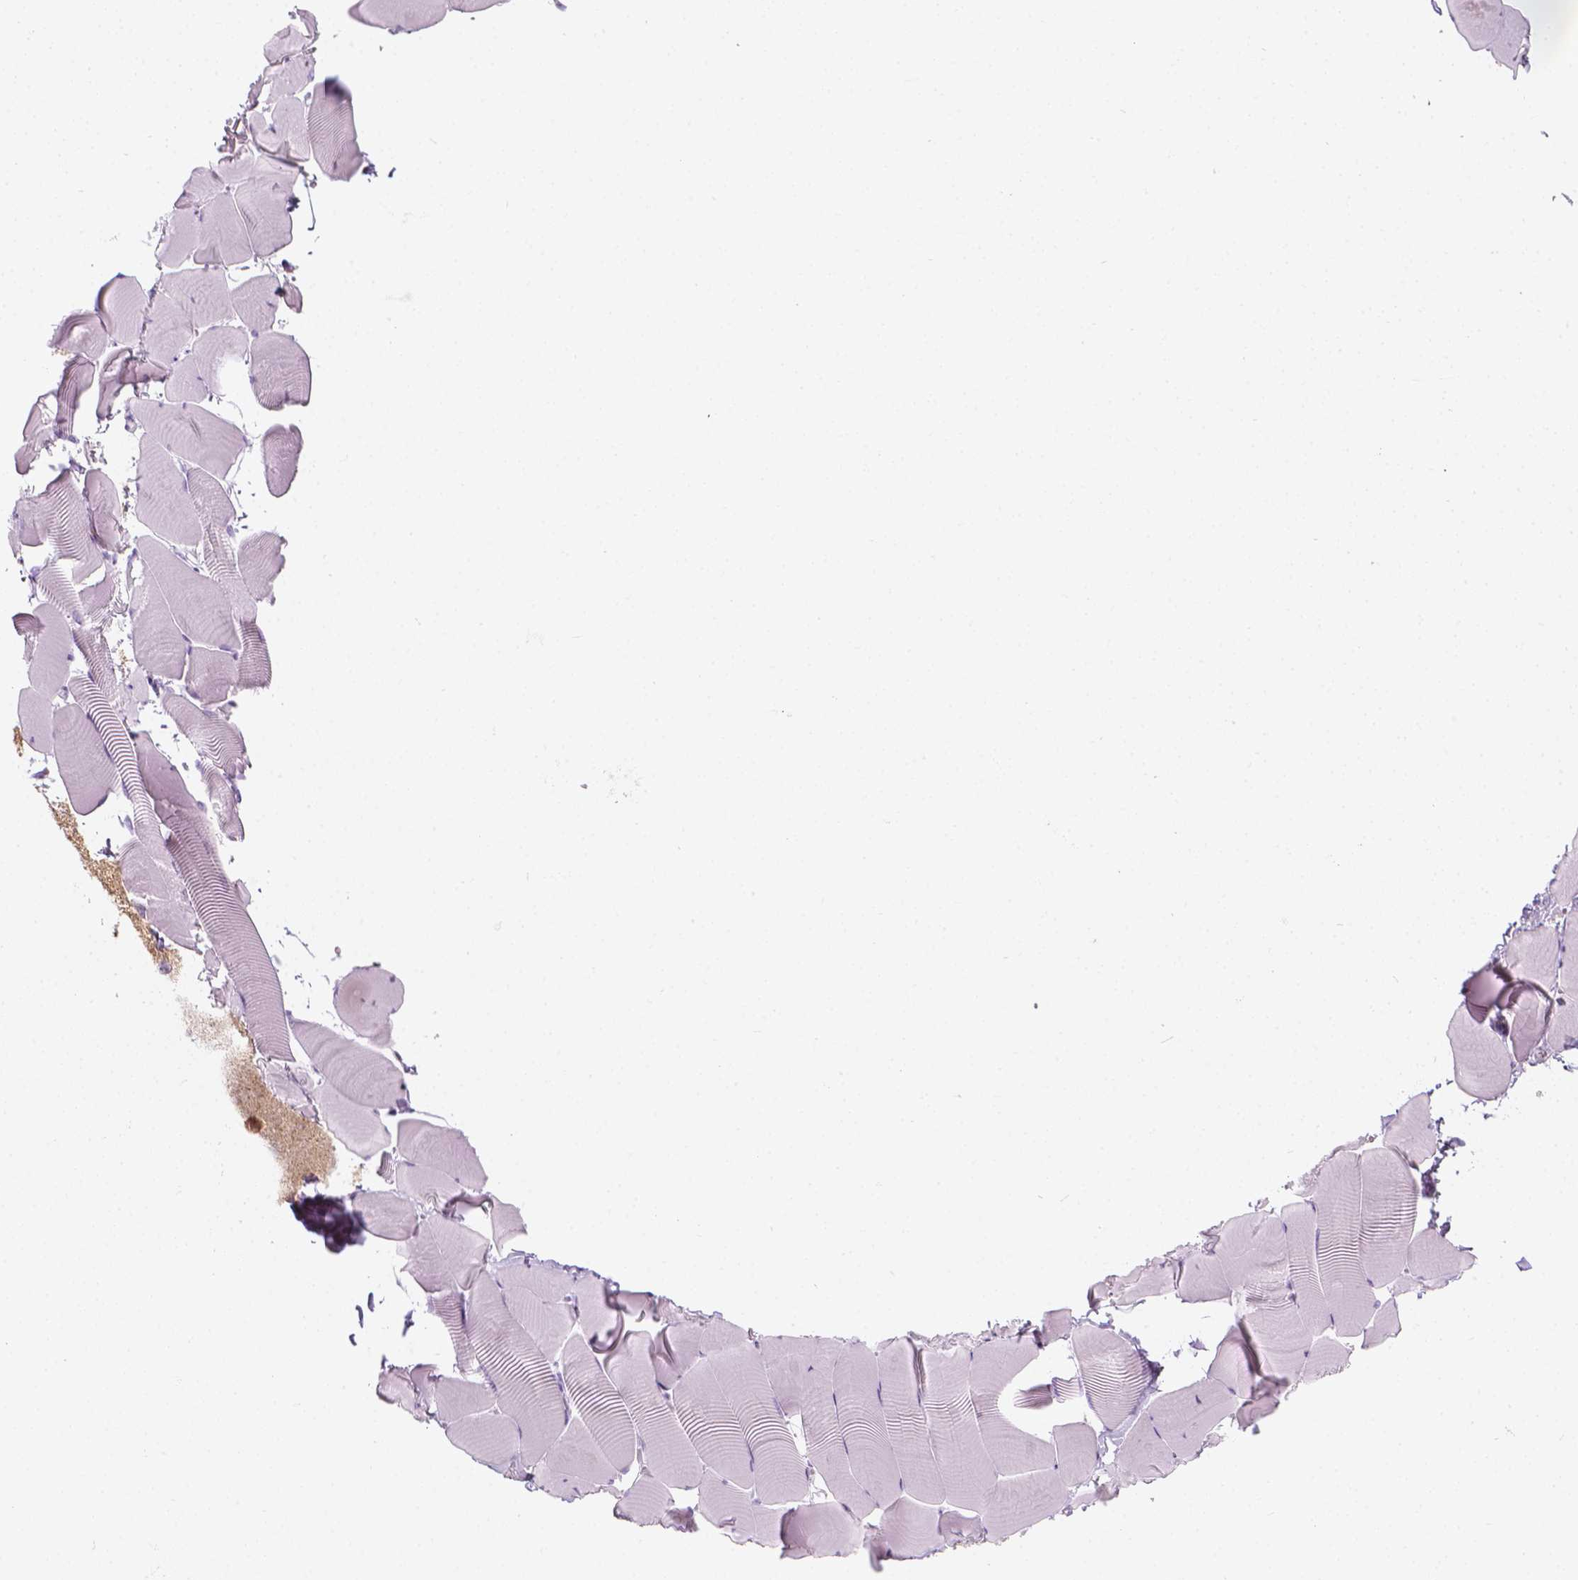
{"staining": {"intensity": "negative", "quantity": "none", "location": "none"}, "tissue": "skeletal muscle", "cell_type": "Myocytes", "image_type": "normal", "snomed": [{"axis": "morphology", "description": "Normal tissue, NOS"}, {"axis": "topography", "description": "Skeletal muscle"}], "caption": "The photomicrograph shows no staining of myocytes in normal skeletal muscle. (DAB (3,3'-diaminobenzidine) immunohistochemistry with hematoxylin counter stain).", "gene": "SCG3", "patient": {"sex": "male", "age": 25}}